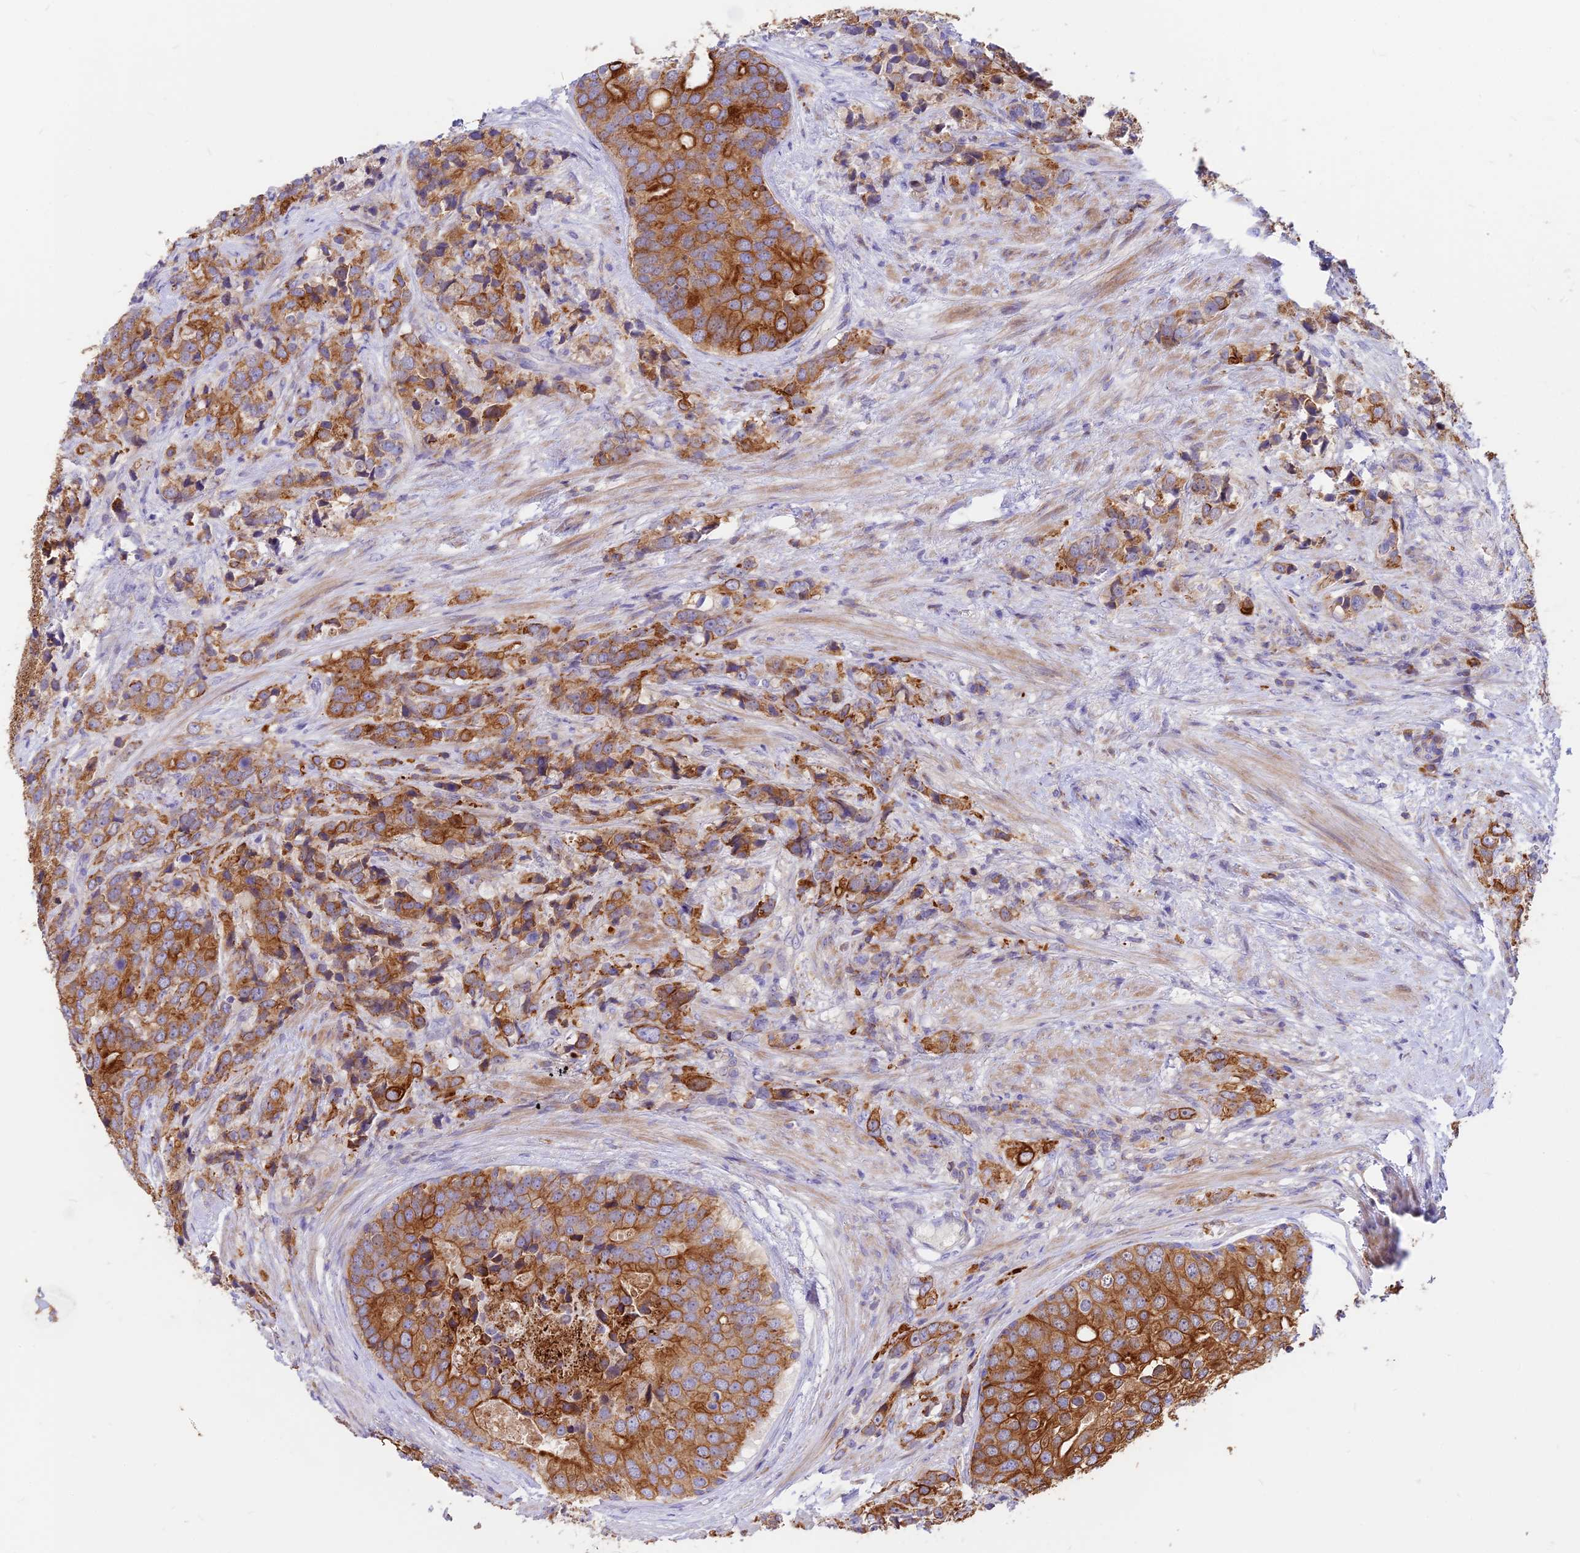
{"staining": {"intensity": "moderate", "quantity": ">75%", "location": "cytoplasmic/membranous"}, "tissue": "prostate cancer", "cell_type": "Tumor cells", "image_type": "cancer", "snomed": [{"axis": "morphology", "description": "Adenocarcinoma, High grade"}, {"axis": "topography", "description": "Prostate"}], "caption": "Immunohistochemistry histopathology image of neoplastic tissue: human prostate cancer (high-grade adenocarcinoma) stained using IHC displays medium levels of moderate protein expression localized specifically in the cytoplasmic/membranous of tumor cells, appearing as a cytoplasmic/membranous brown color.", "gene": "DENND2D", "patient": {"sex": "male", "age": 62}}